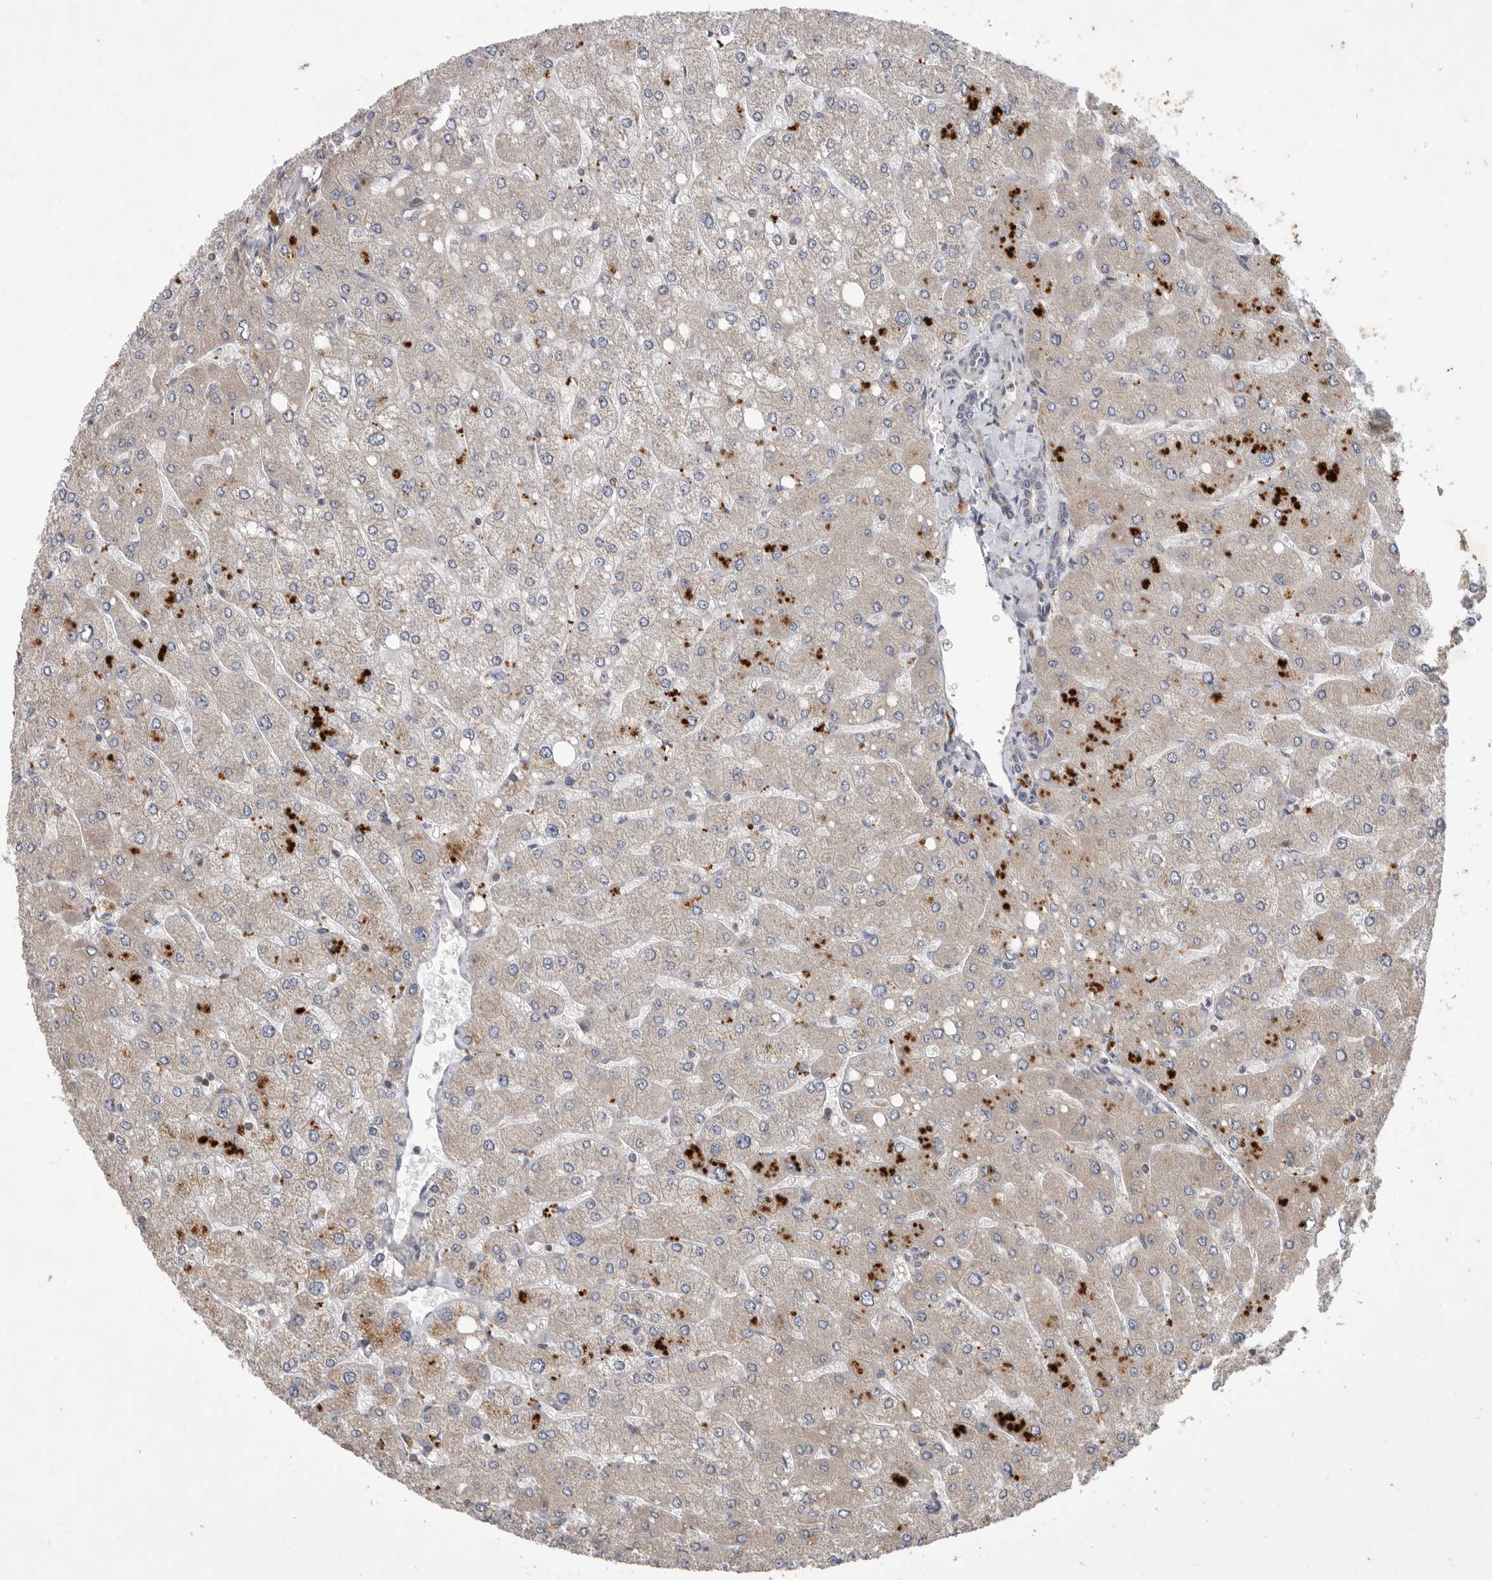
{"staining": {"intensity": "negative", "quantity": "none", "location": "none"}, "tissue": "liver", "cell_type": "Cholangiocytes", "image_type": "normal", "snomed": [{"axis": "morphology", "description": "Normal tissue, NOS"}, {"axis": "topography", "description": "Liver"}], "caption": "The immunohistochemistry (IHC) histopathology image has no significant positivity in cholangiocytes of liver.", "gene": "OSBPL9", "patient": {"sex": "male", "age": 55}}